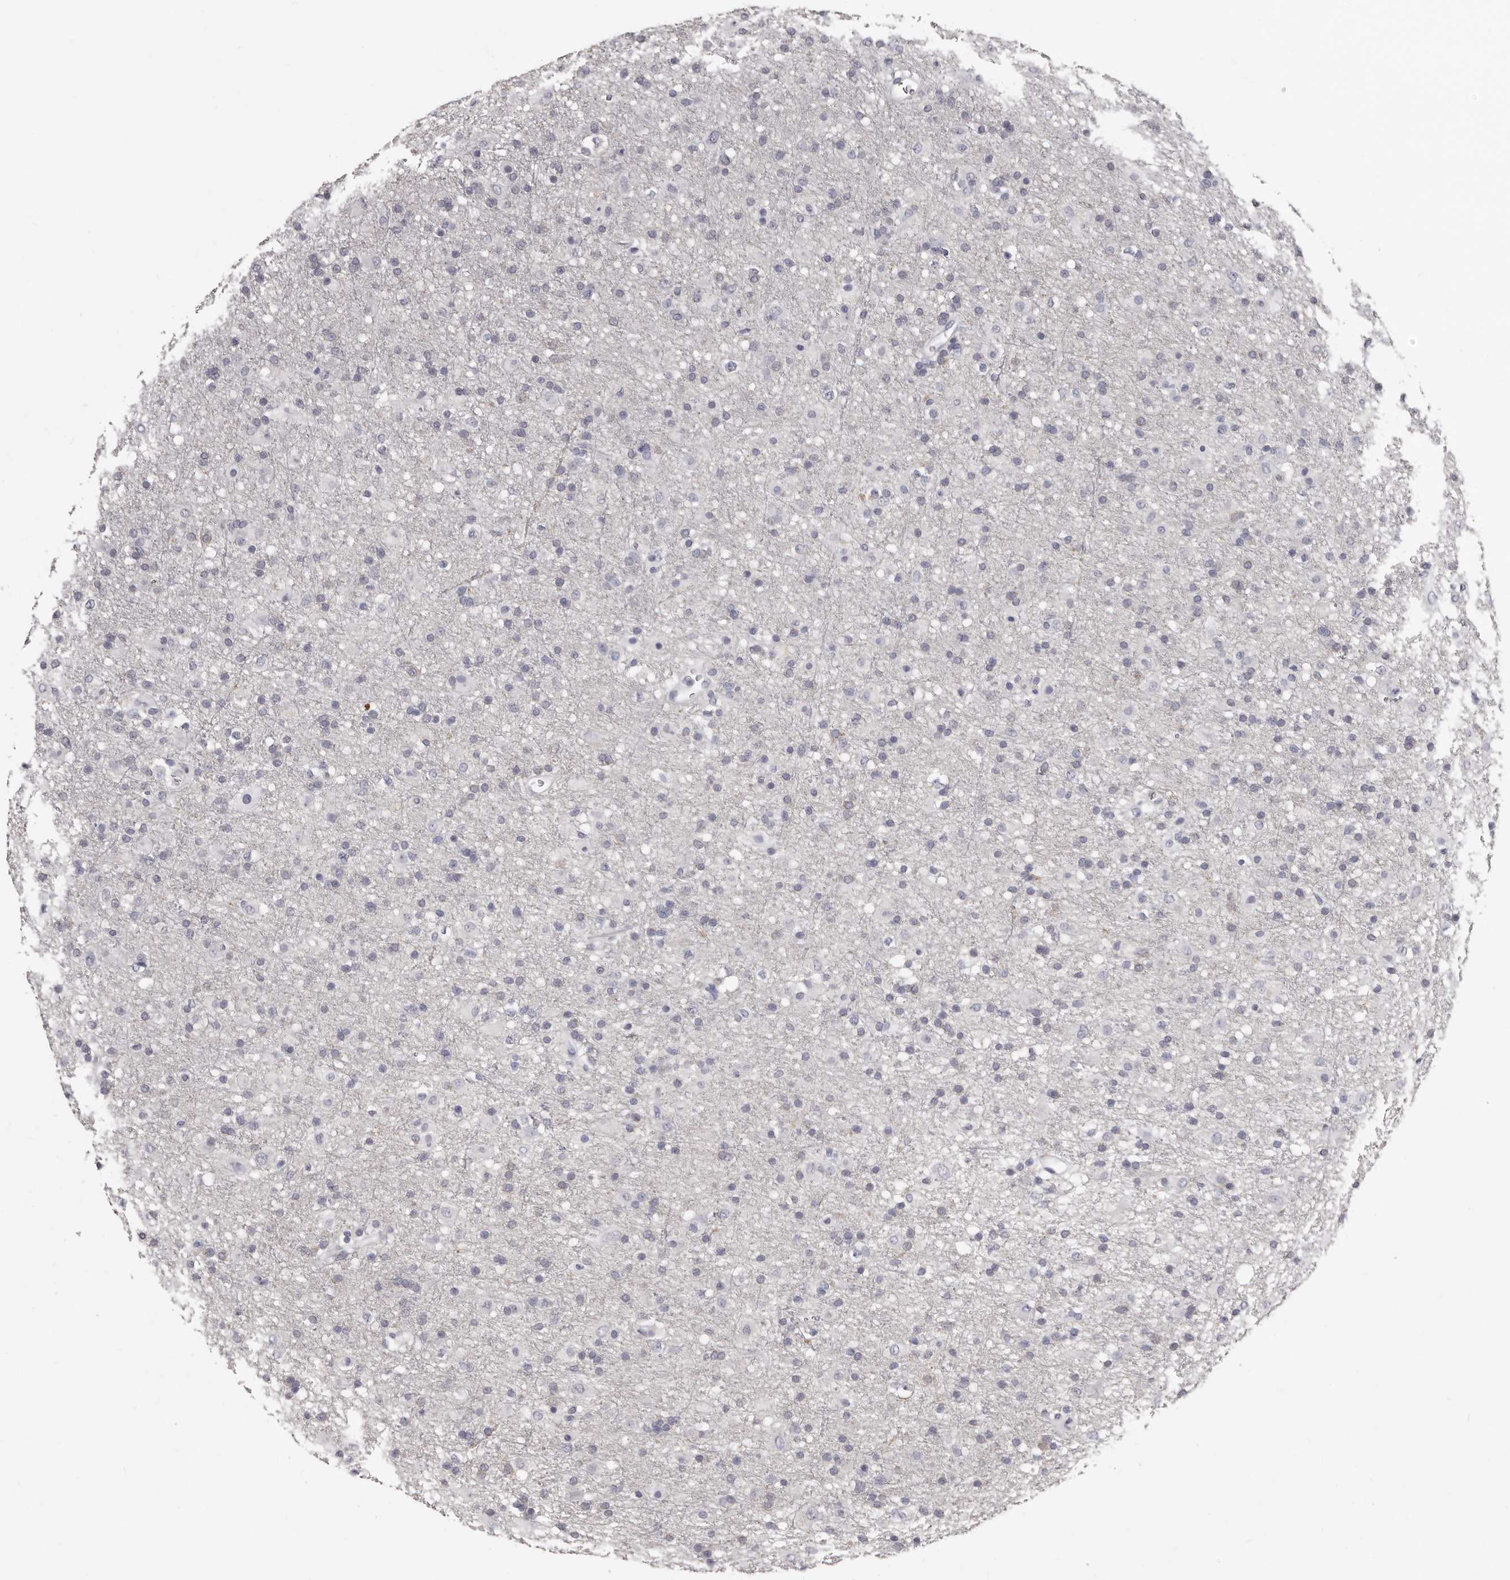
{"staining": {"intensity": "negative", "quantity": "none", "location": "none"}, "tissue": "glioma", "cell_type": "Tumor cells", "image_type": "cancer", "snomed": [{"axis": "morphology", "description": "Glioma, malignant, Low grade"}, {"axis": "topography", "description": "Brain"}], "caption": "DAB (3,3'-diaminobenzidine) immunohistochemical staining of human malignant low-grade glioma reveals no significant expression in tumor cells.", "gene": "TBC1D22B", "patient": {"sex": "male", "age": 65}}